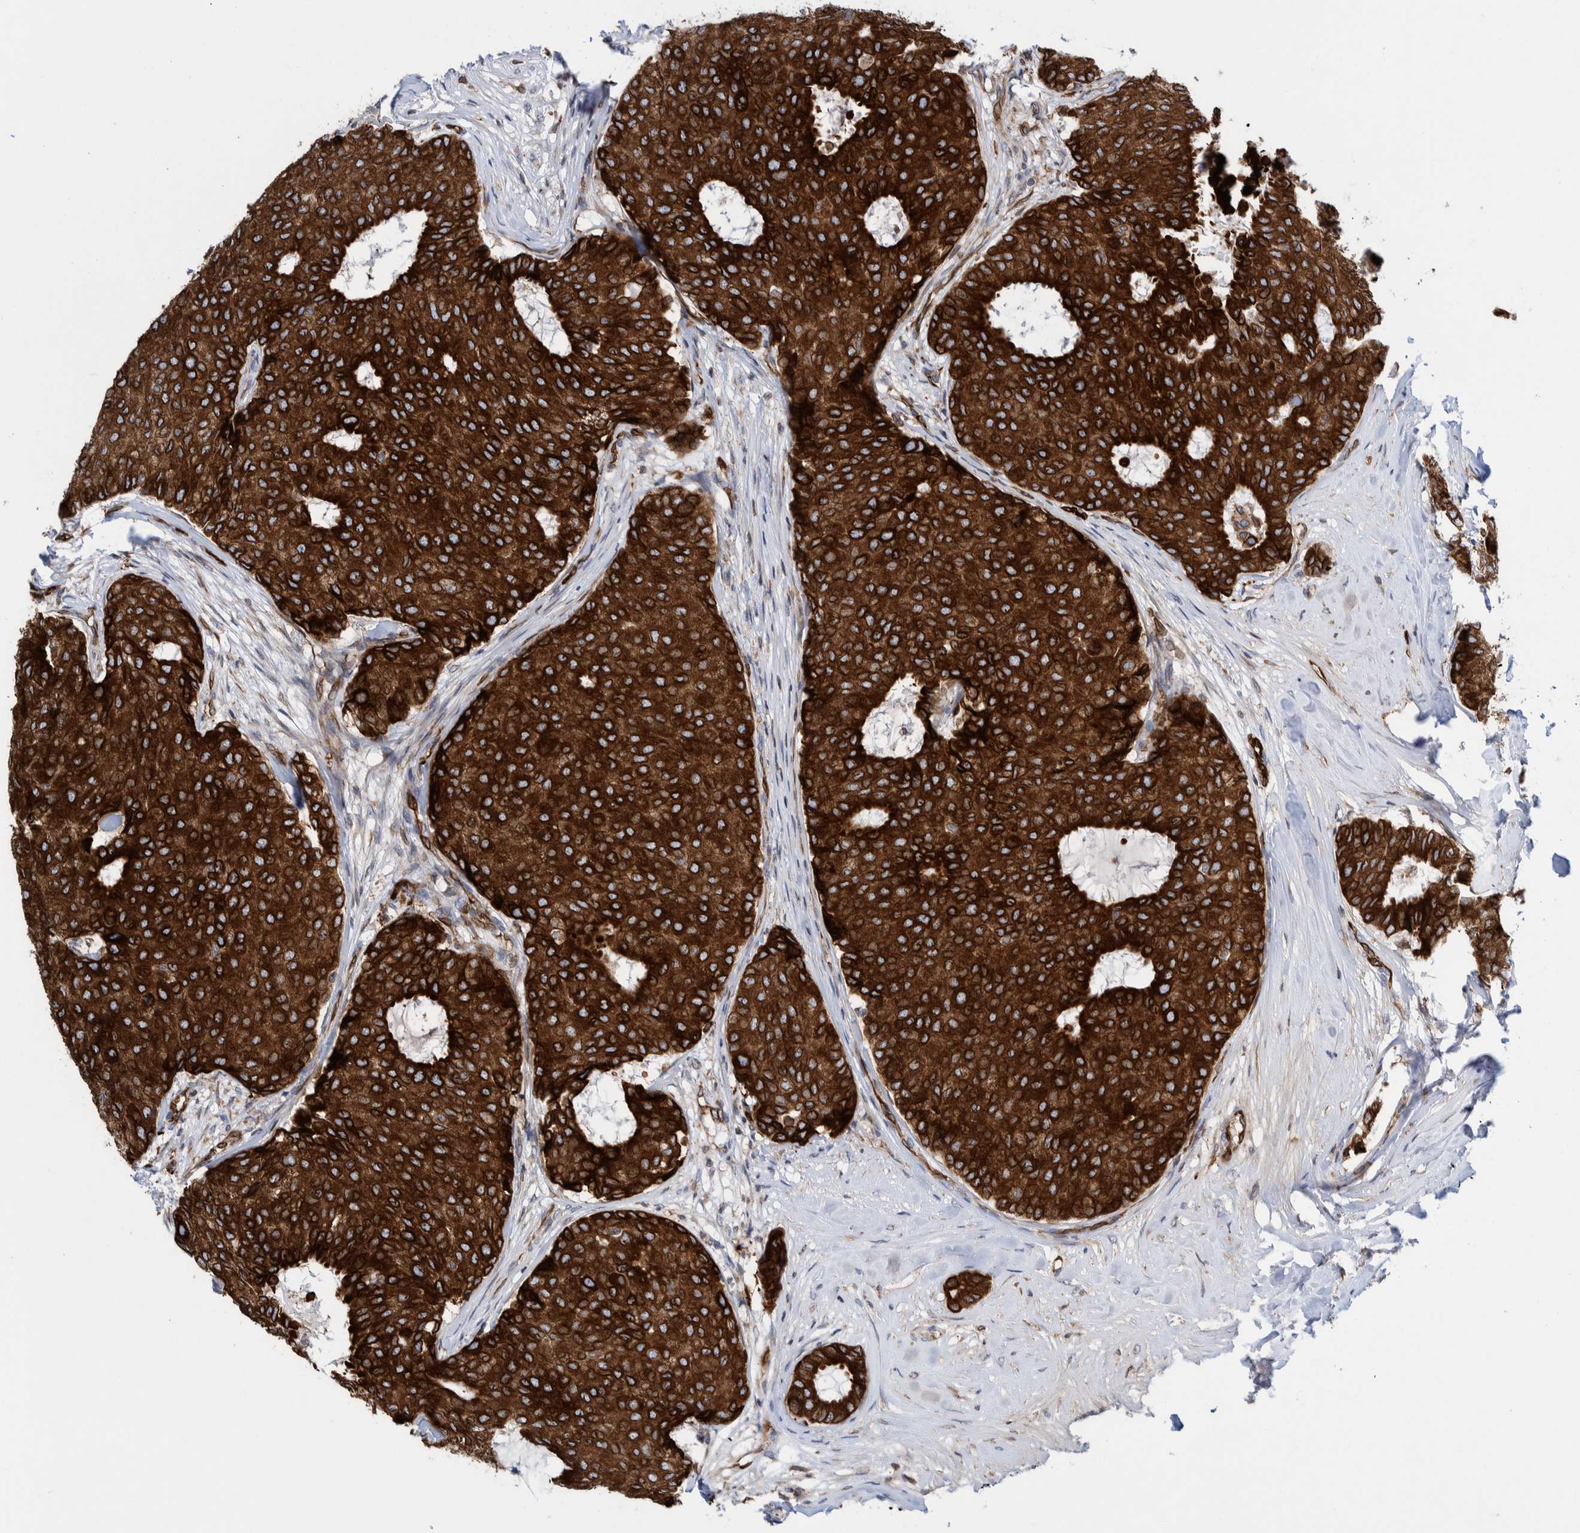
{"staining": {"intensity": "strong", "quantity": ">75%", "location": "cytoplasmic/membranous"}, "tissue": "breast cancer", "cell_type": "Tumor cells", "image_type": "cancer", "snomed": [{"axis": "morphology", "description": "Duct carcinoma"}, {"axis": "topography", "description": "Breast"}], "caption": "IHC of breast intraductal carcinoma exhibits high levels of strong cytoplasmic/membranous staining in approximately >75% of tumor cells.", "gene": "THEM6", "patient": {"sex": "female", "age": 75}}